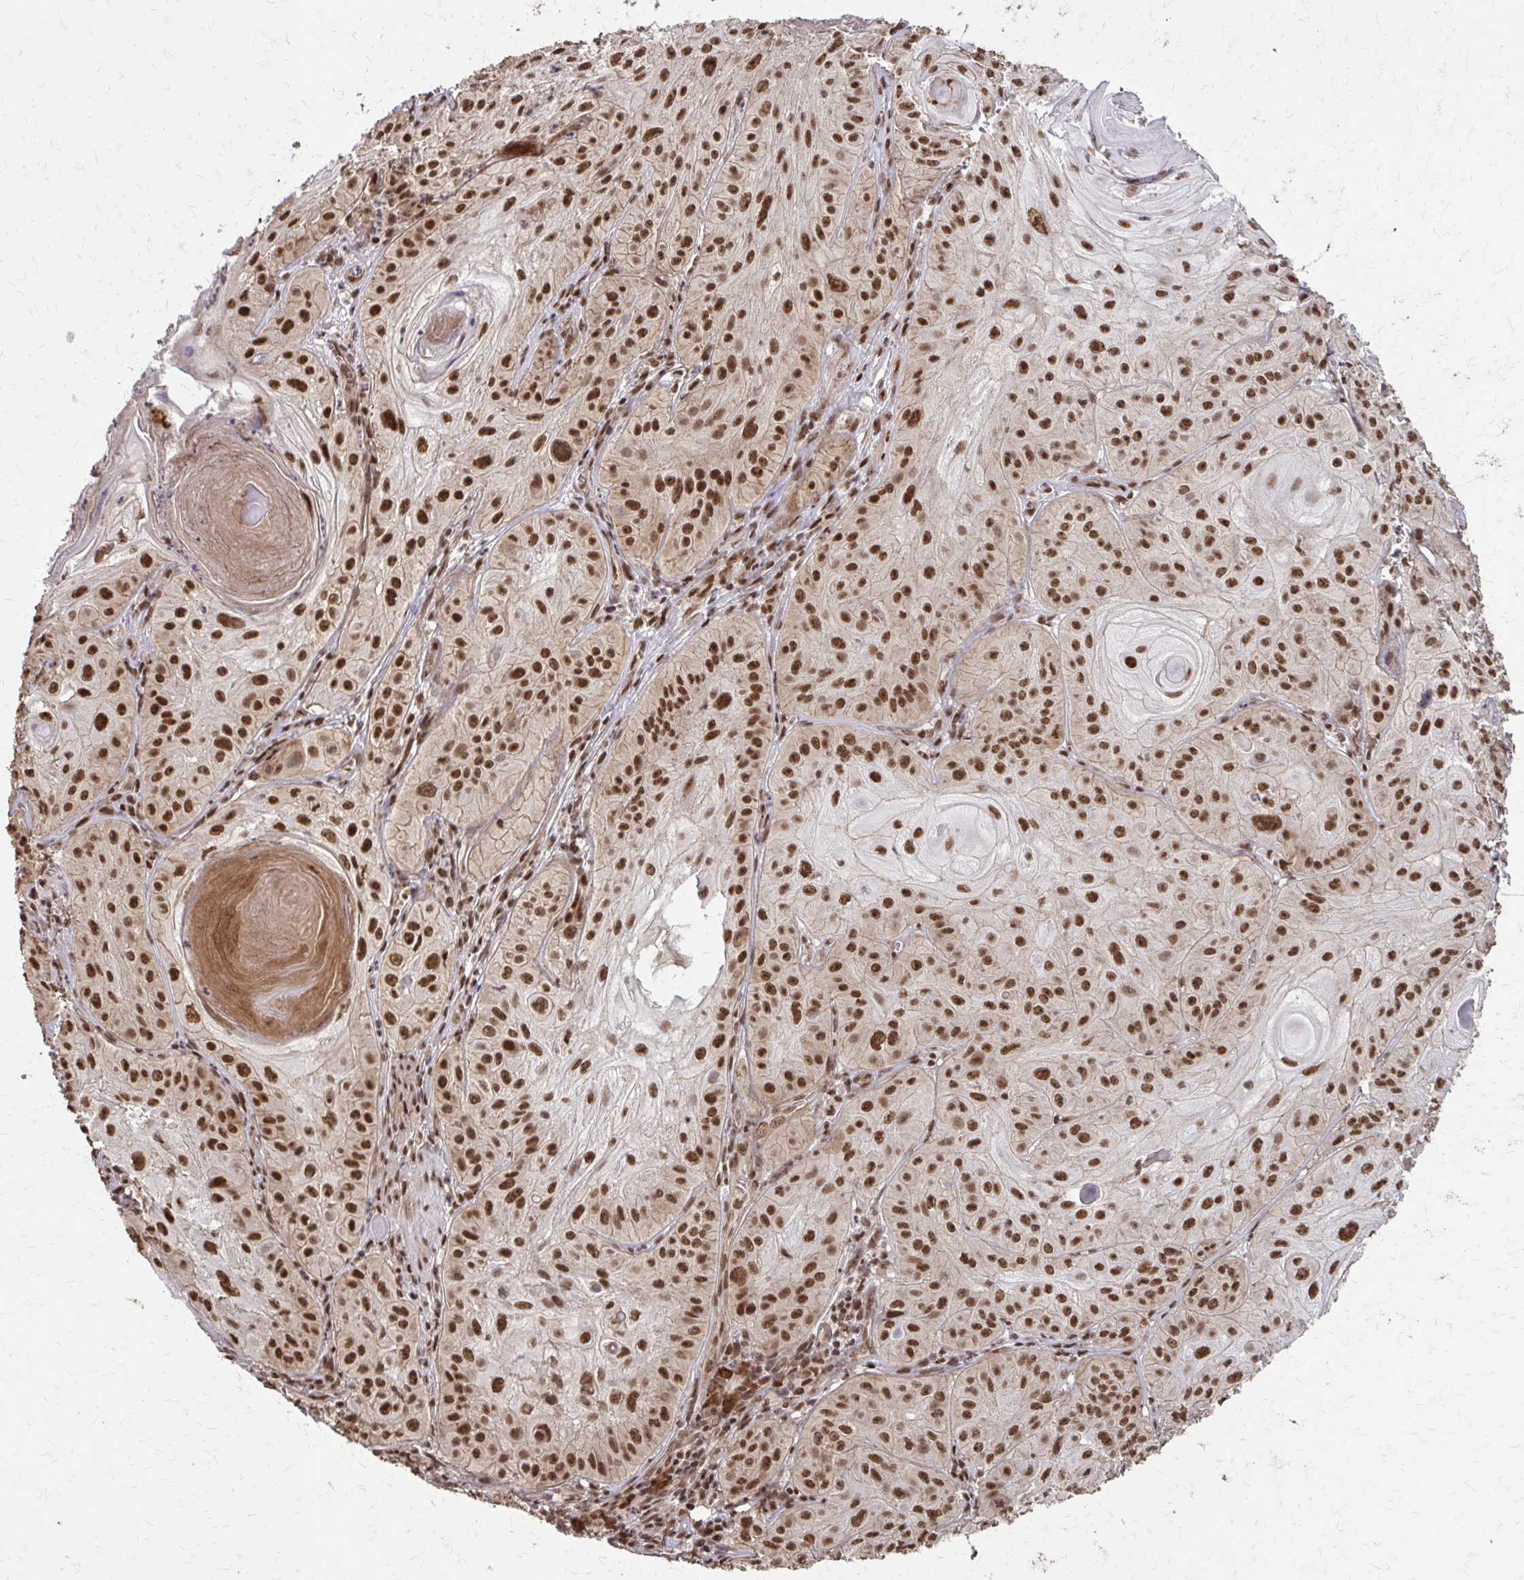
{"staining": {"intensity": "strong", "quantity": ">75%", "location": "nuclear"}, "tissue": "skin cancer", "cell_type": "Tumor cells", "image_type": "cancer", "snomed": [{"axis": "morphology", "description": "Squamous cell carcinoma, NOS"}, {"axis": "topography", "description": "Skin"}], "caption": "The immunohistochemical stain highlights strong nuclear expression in tumor cells of skin cancer (squamous cell carcinoma) tissue. (DAB = brown stain, brightfield microscopy at high magnification).", "gene": "SS18", "patient": {"sex": "male", "age": 85}}